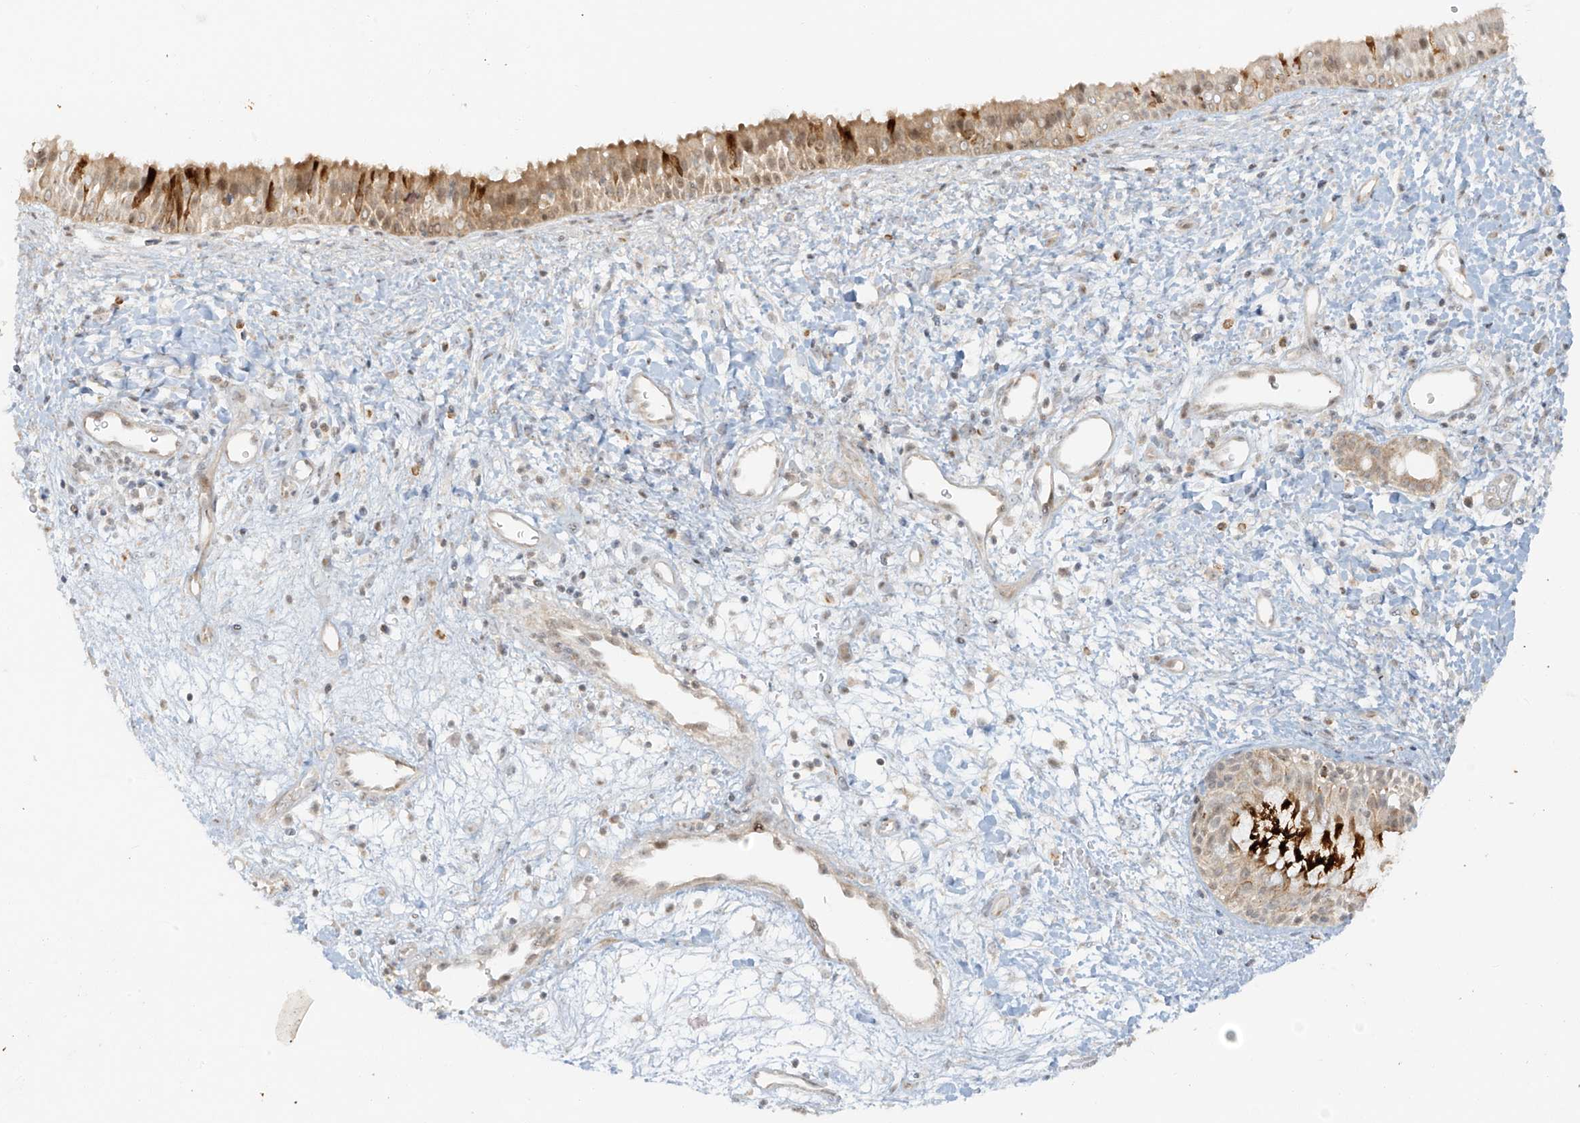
{"staining": {"intensity": "moderate", "quantity": ">75%", "location": "cytoplasmic/membranous"}, "tissue": "nasopharynx", "cell_type": "Respiratory epithelial cells", "image_type": "normal", "snomed": [{"axis": "morphology", "description": "Normal tissue, NOS"}, {"axis": "topography", "description": "Nasopharynx"}], "caption": "Brown immunohistochemical staining in unremarkable human nasopharynx displays moderate cytoplasmic/membranous staining in about >75% of respiratory epithelial cells.", "gene": "MIPEP", "patient": {"sex": "male", "age": 22}}